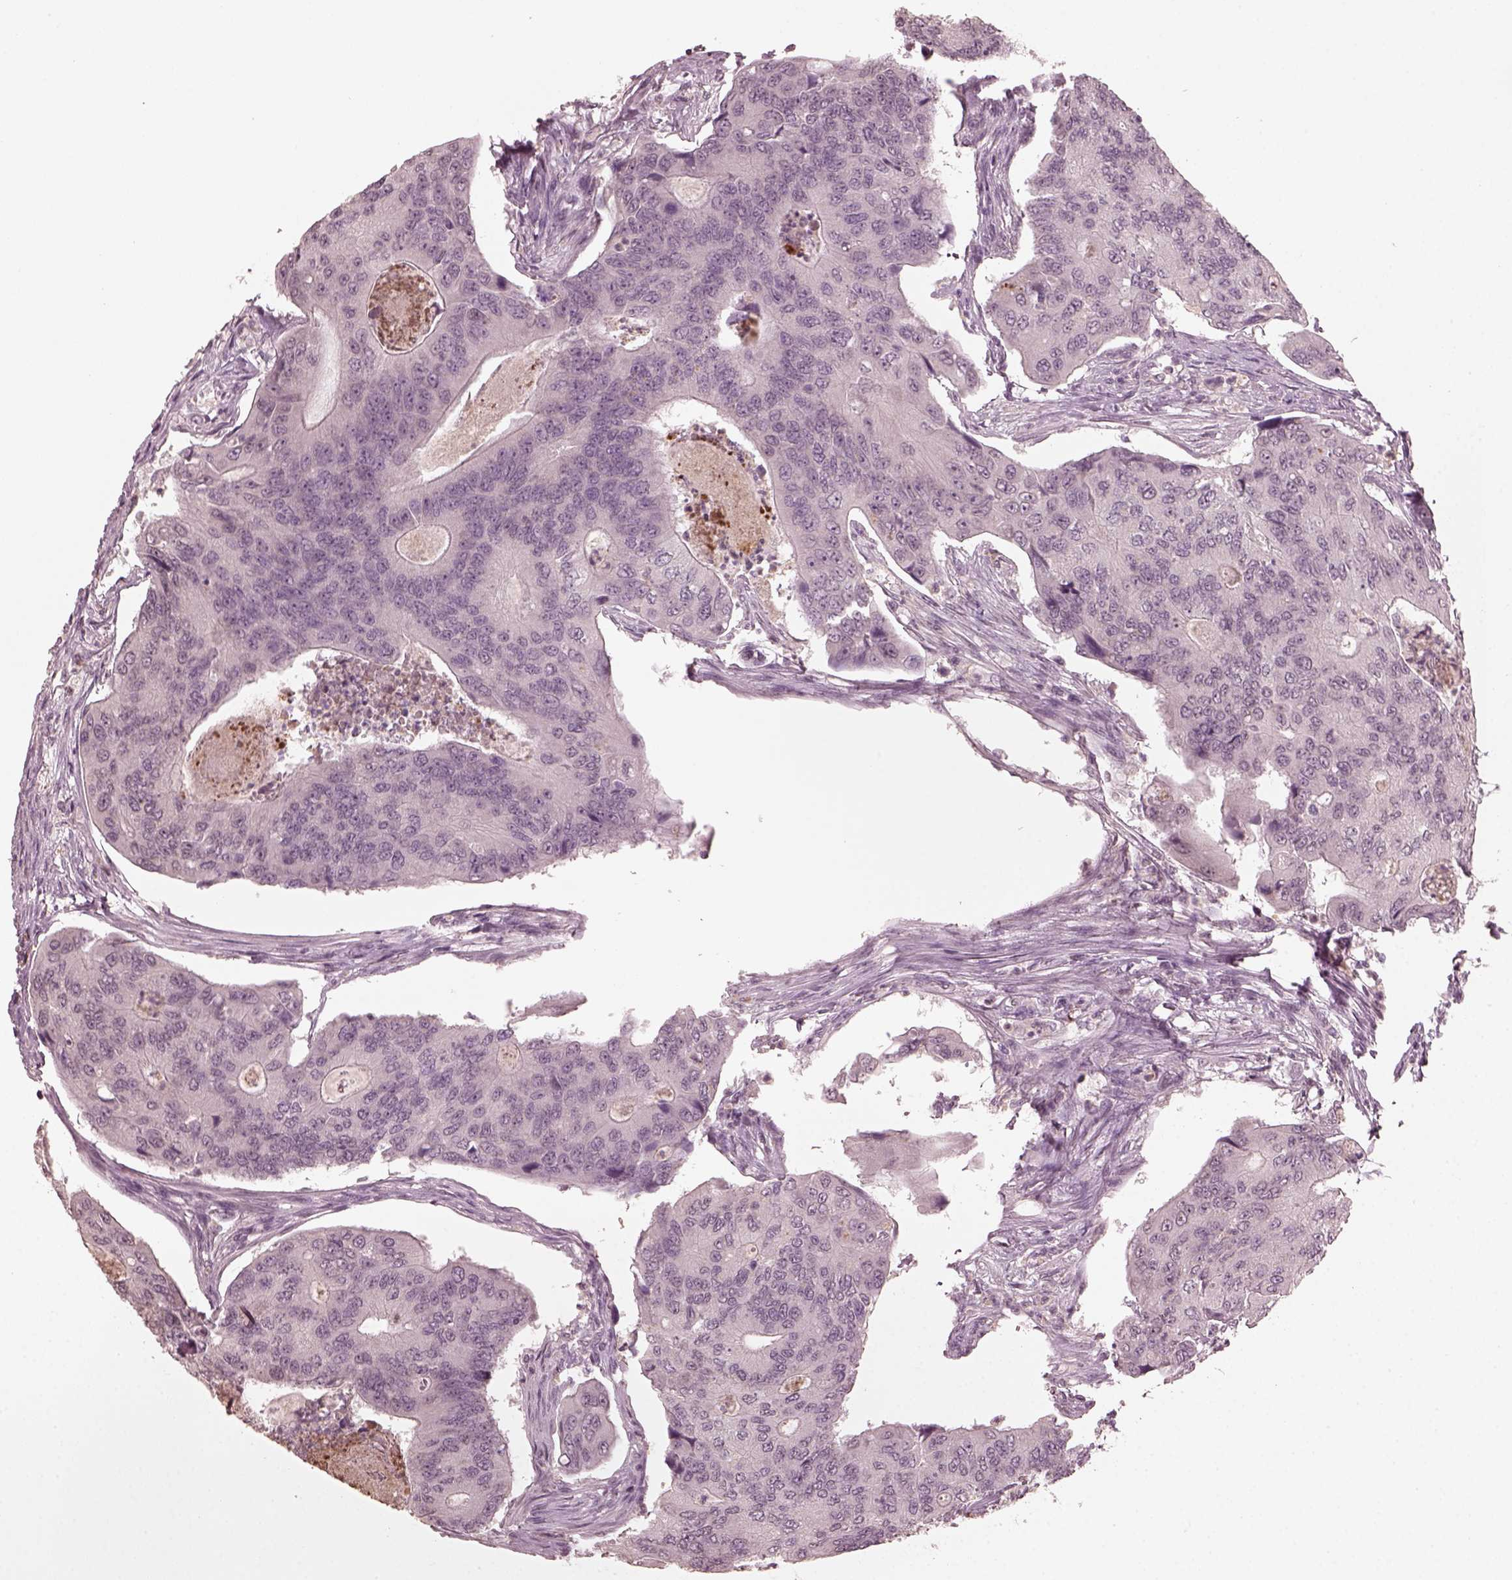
{"staining": {"intensity": "negative", "quantity": "none", "location": "none"}, "tissue": "colorectal cancer", "cell_type": "Tumor cells", "image_type": "cancer", "snomed": [{"axis": "morphology", "description": "Adenocarcinoma, NOS"}, {"axis": "topography", "description": "Colon"}], "caption": "Image shows no significant protein positivity in tumor cells of colorectal cancer (adenocarcinoma).", "gene": "KRT79", "patient": {"sex": "female", "age": 67}}